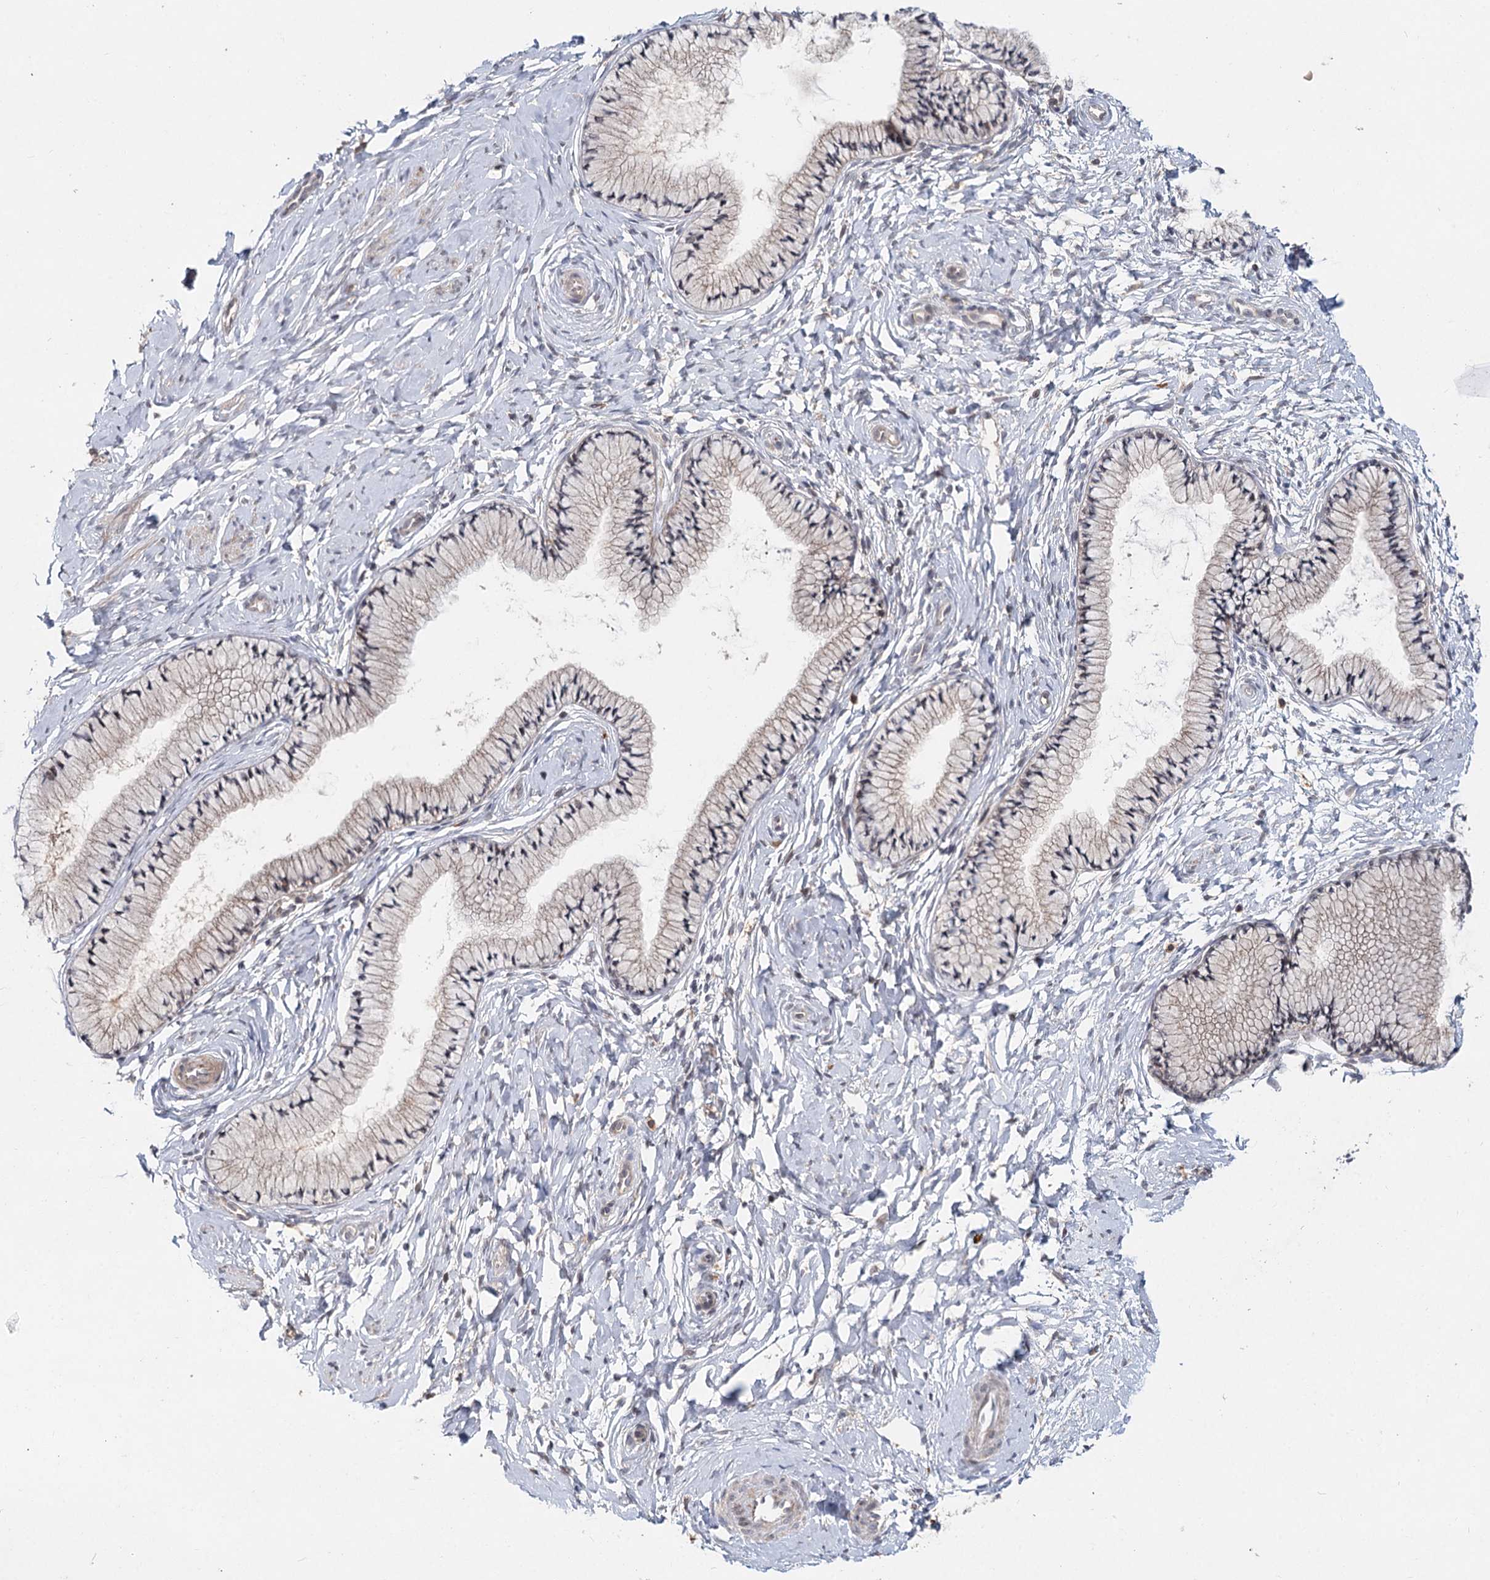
{"staining": {"intensity": "negative", "quantity": "none", "location": "none"}, "tissue": "cervix", "cell_type": "Glandular cells", "image_type": "normal", "snomed": [{"axis": "morphology", "description": "Normal tissue, NOS"}, {"axis": "topography", "description": "Cervix"}], "caption": "High magnification brightfield microscopy of normal cervix stained with DAB (3,3'-diaminobenzidine) (brown) and counterstained with hematoxylin (blue): glandular cells show no significant expression. (Immunohistochemistry, brightfield microscopy, high magnification).", "gene": "AP3B1", "patient": {"sex": "female", "age": 33}}